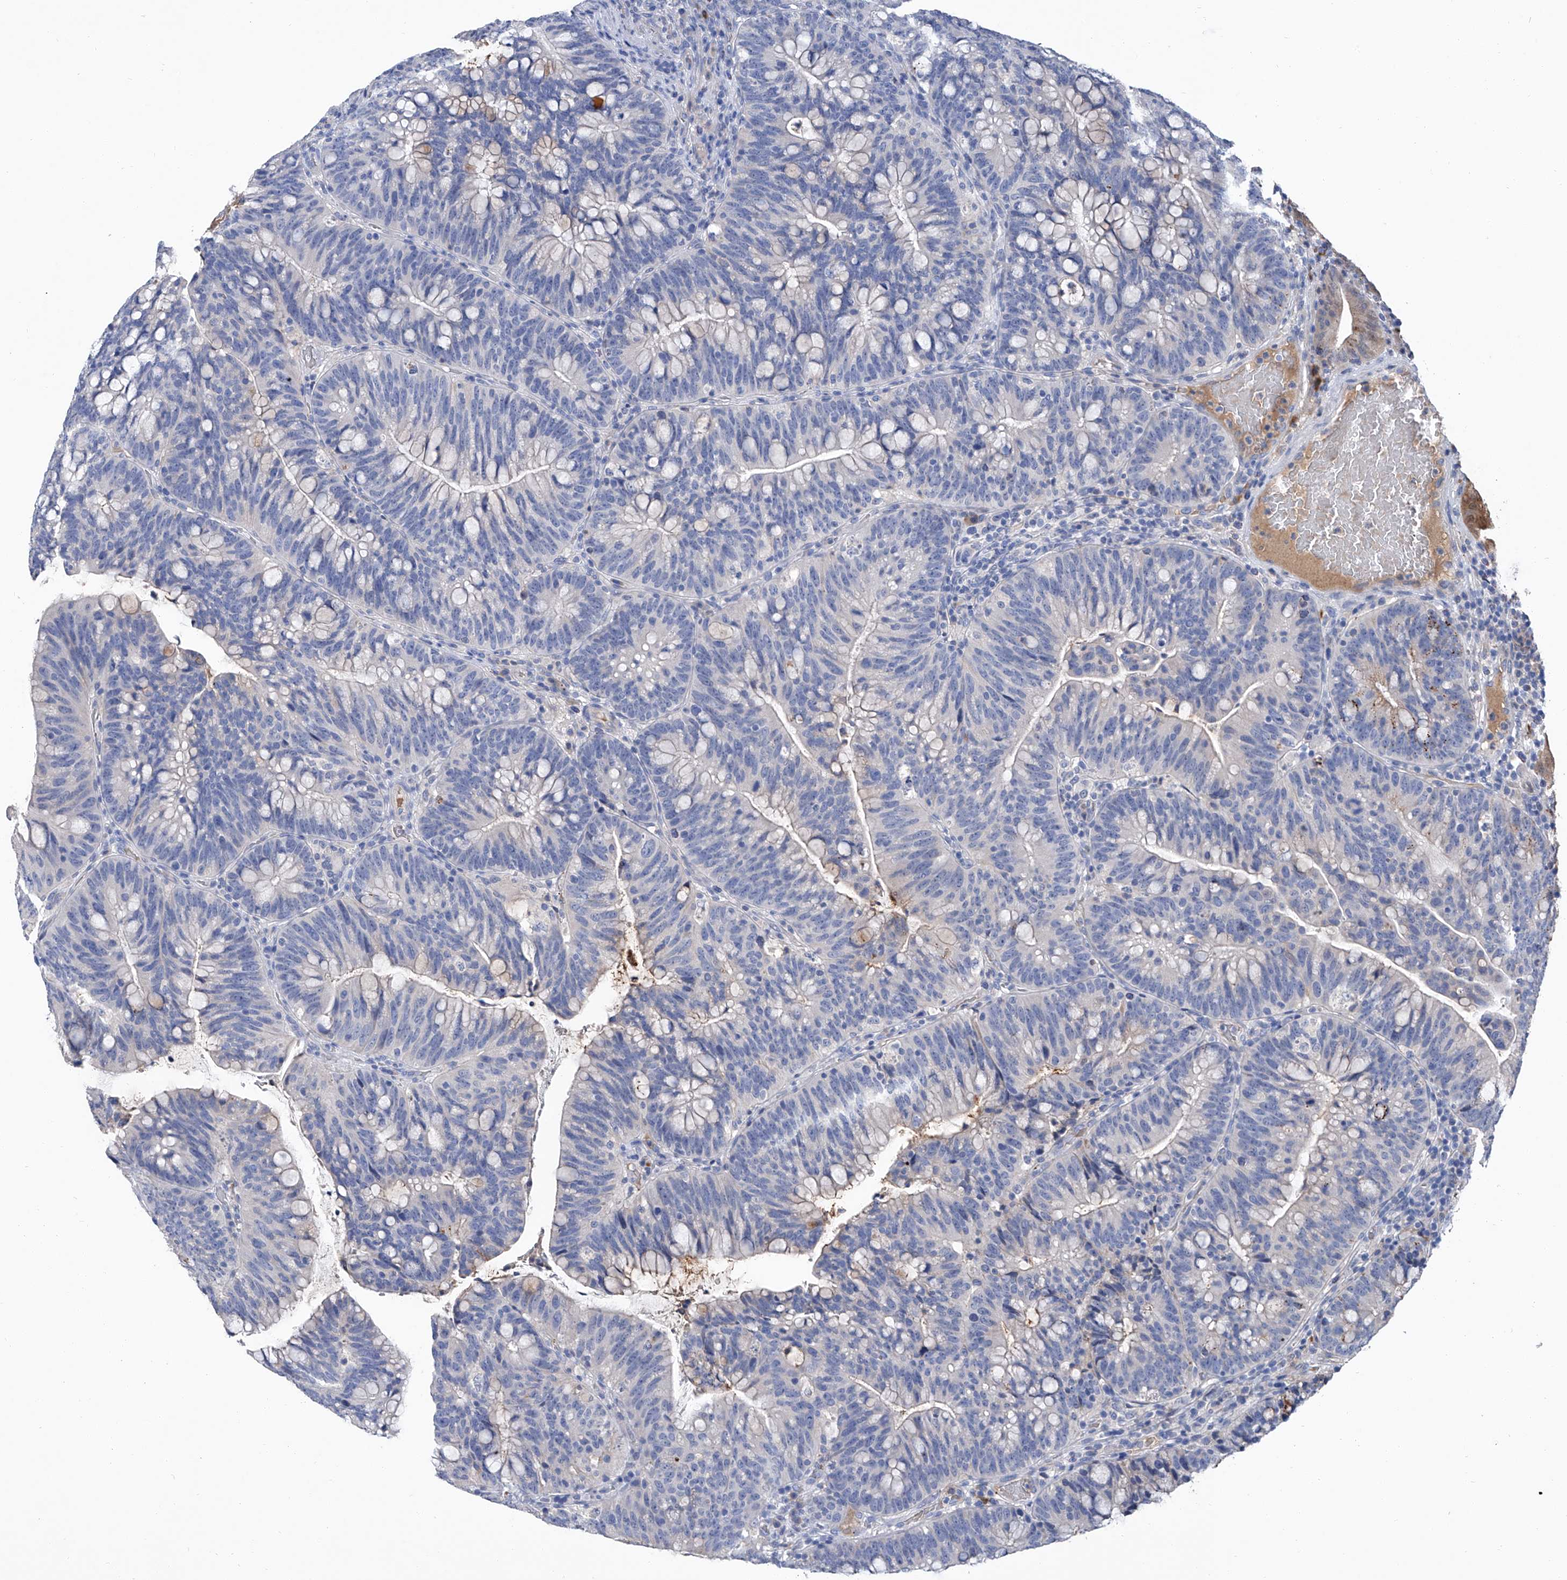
{"staining": {"intensity": "negative", "quantity": "none", "location": "none"}, "tissue": "colorectal cancer", "cell_type": "Tumor cells", "image_type": "cancer", "snomed": [{"axis": "morphology", "description": "Adenocarcinoma, NOS"}, {"axis": "topography", "description": "Colon"}], "caption": "Immunohistochemistry of human adenocarcinoma (colorectal) displays no positivity in tumor cells.", "gene": "GPT", "patient": {"sex": "female", "age": 66}}